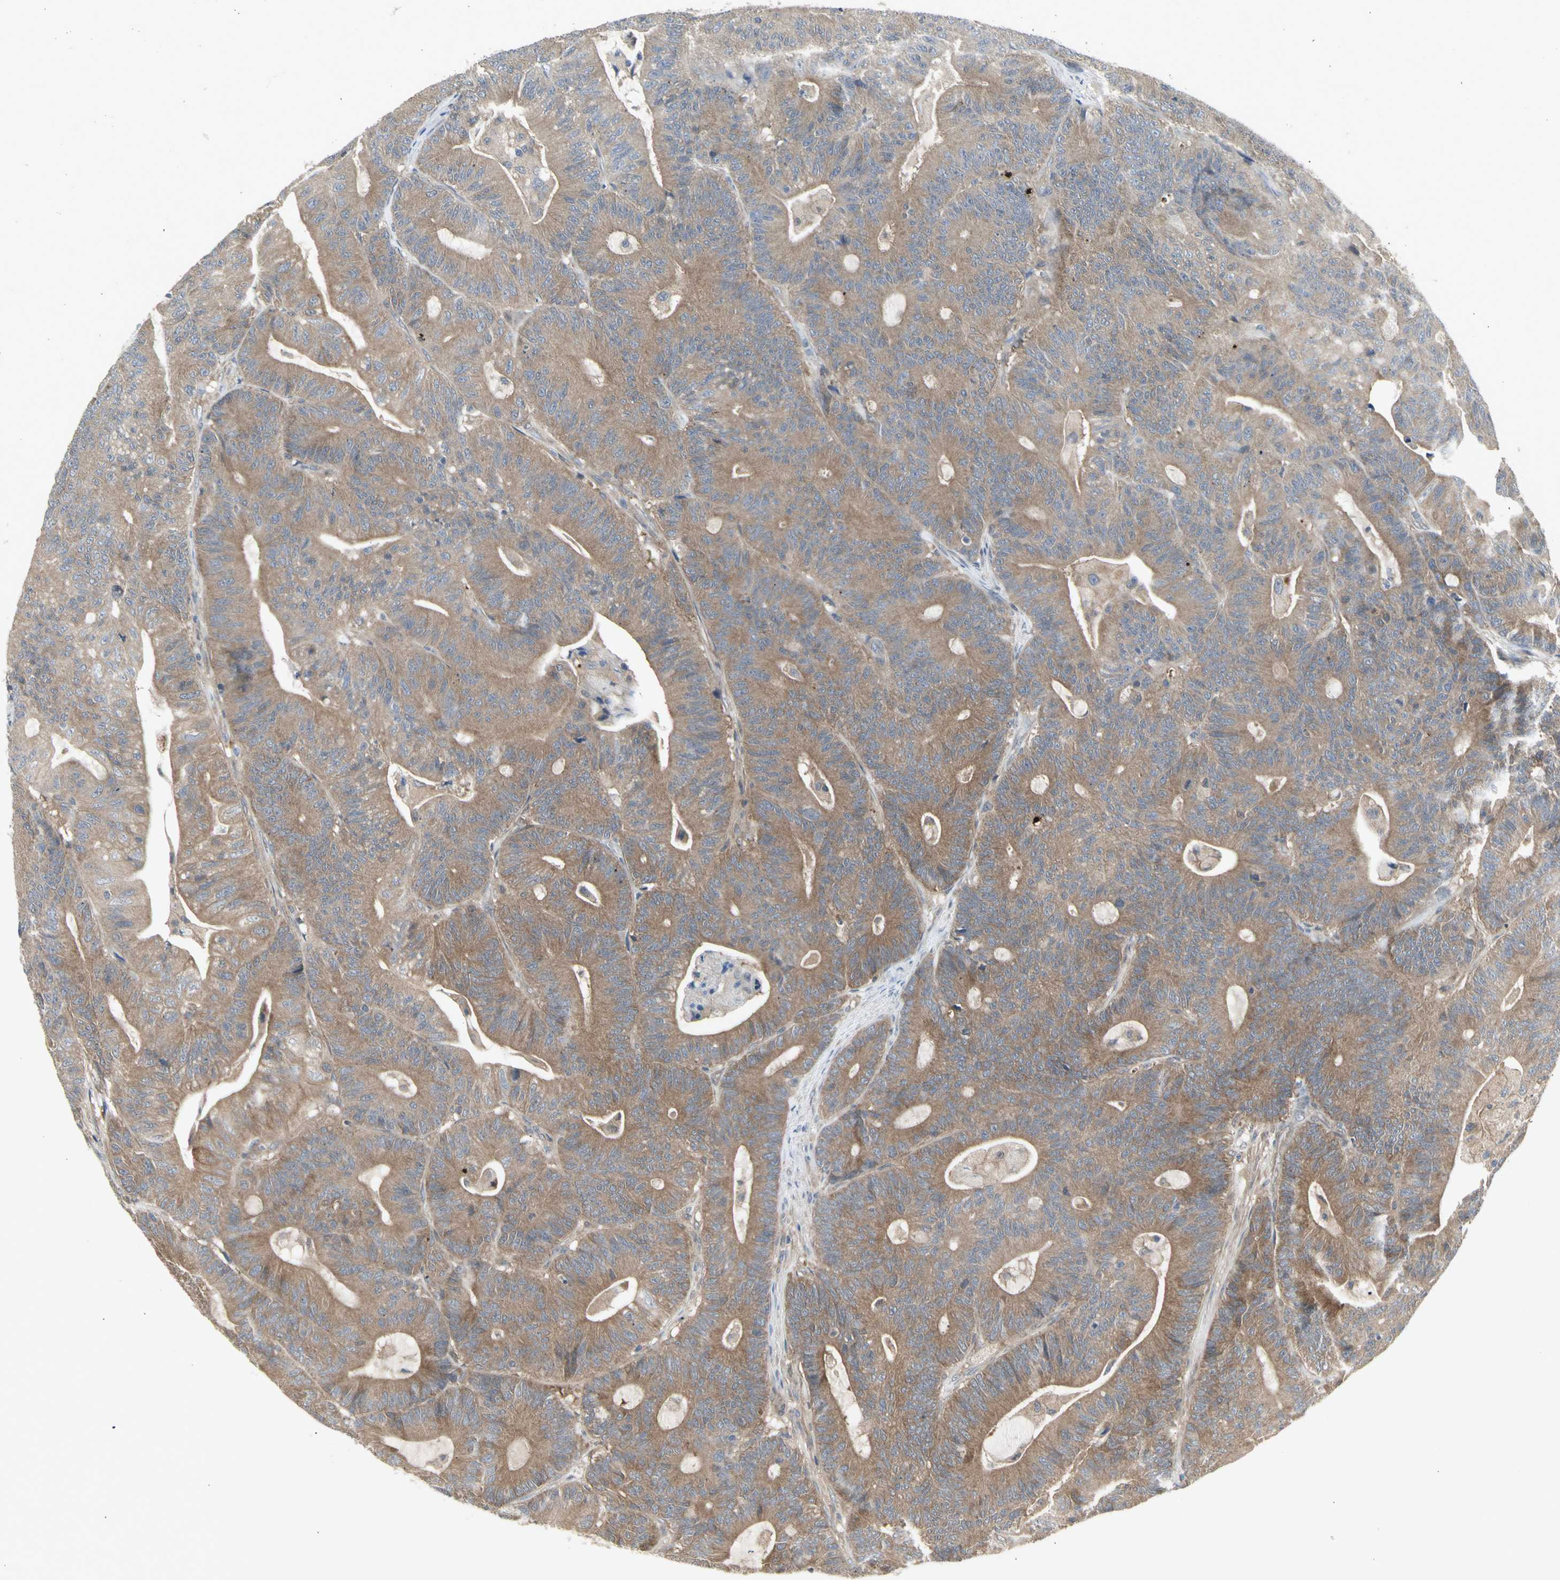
{"staining": {"intensity": "weak", "quantity": ">75%", "location": "cytoplasmic/membranous"}, "tissue": "colorectal cancer", "cell_type": "Tumor cells", "image_type": "cancer", "snomed": [{"axis": "morphology", "description": "Adenocarcinoma, NOS"}, {"axis": "topography", "description": "Colon"}], "caption": "An image showing weak cytoplasmic/membranous staining in approximately >75% of tumor cells in adenocarcinoma (colorectal), as visualized by brown immunohistochemical staining.", "gene": "CHURC1-FNTB", "patient": {"sex": "female", "age": 84}}